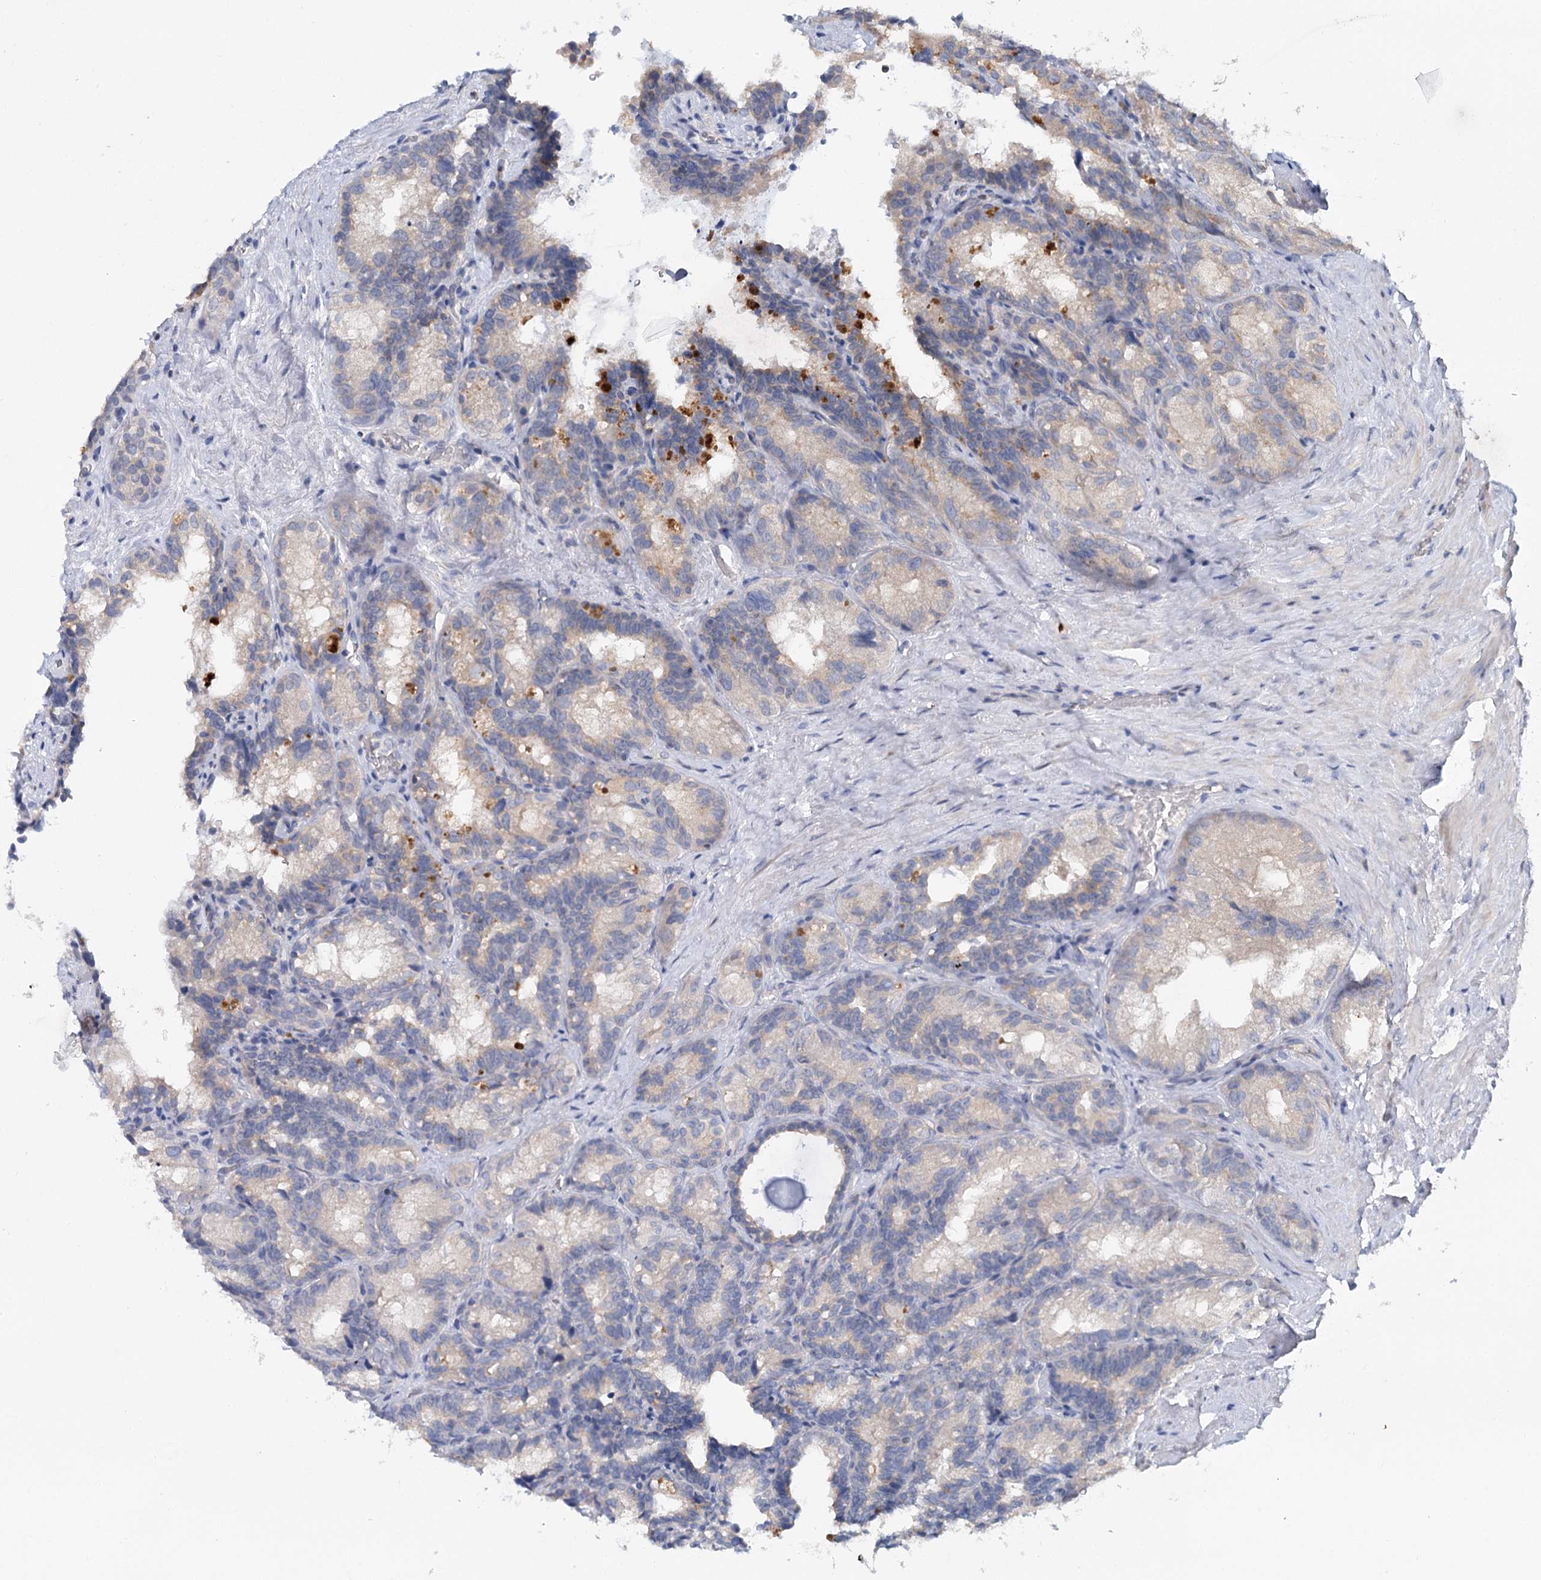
{"staining": {"intensity": "negative", "quantity": "none", "location": "none"}, "tissue": "seminal vesicle", "cell_type": "Glandular cells", "image_type": "normal", "snomed": [{"axis": "morphology", "description": "Normal tissue, NOS"}, {"axis": "topography", "description": "Seminal veicle"}], "caption": "The immunohistochemistry (IHC) photomicrograph has no significant positivity in glandular cells of seminal vesicle. The staining was performed using DAB (3,3'-diaminobenzidine) to visualize the protein expression in brown, while the nuclei were stained in blue with hematoxylin (Magnification: 20x).", "gene": "DAPK1", "patient": {"sex": "male", "age": 60}}